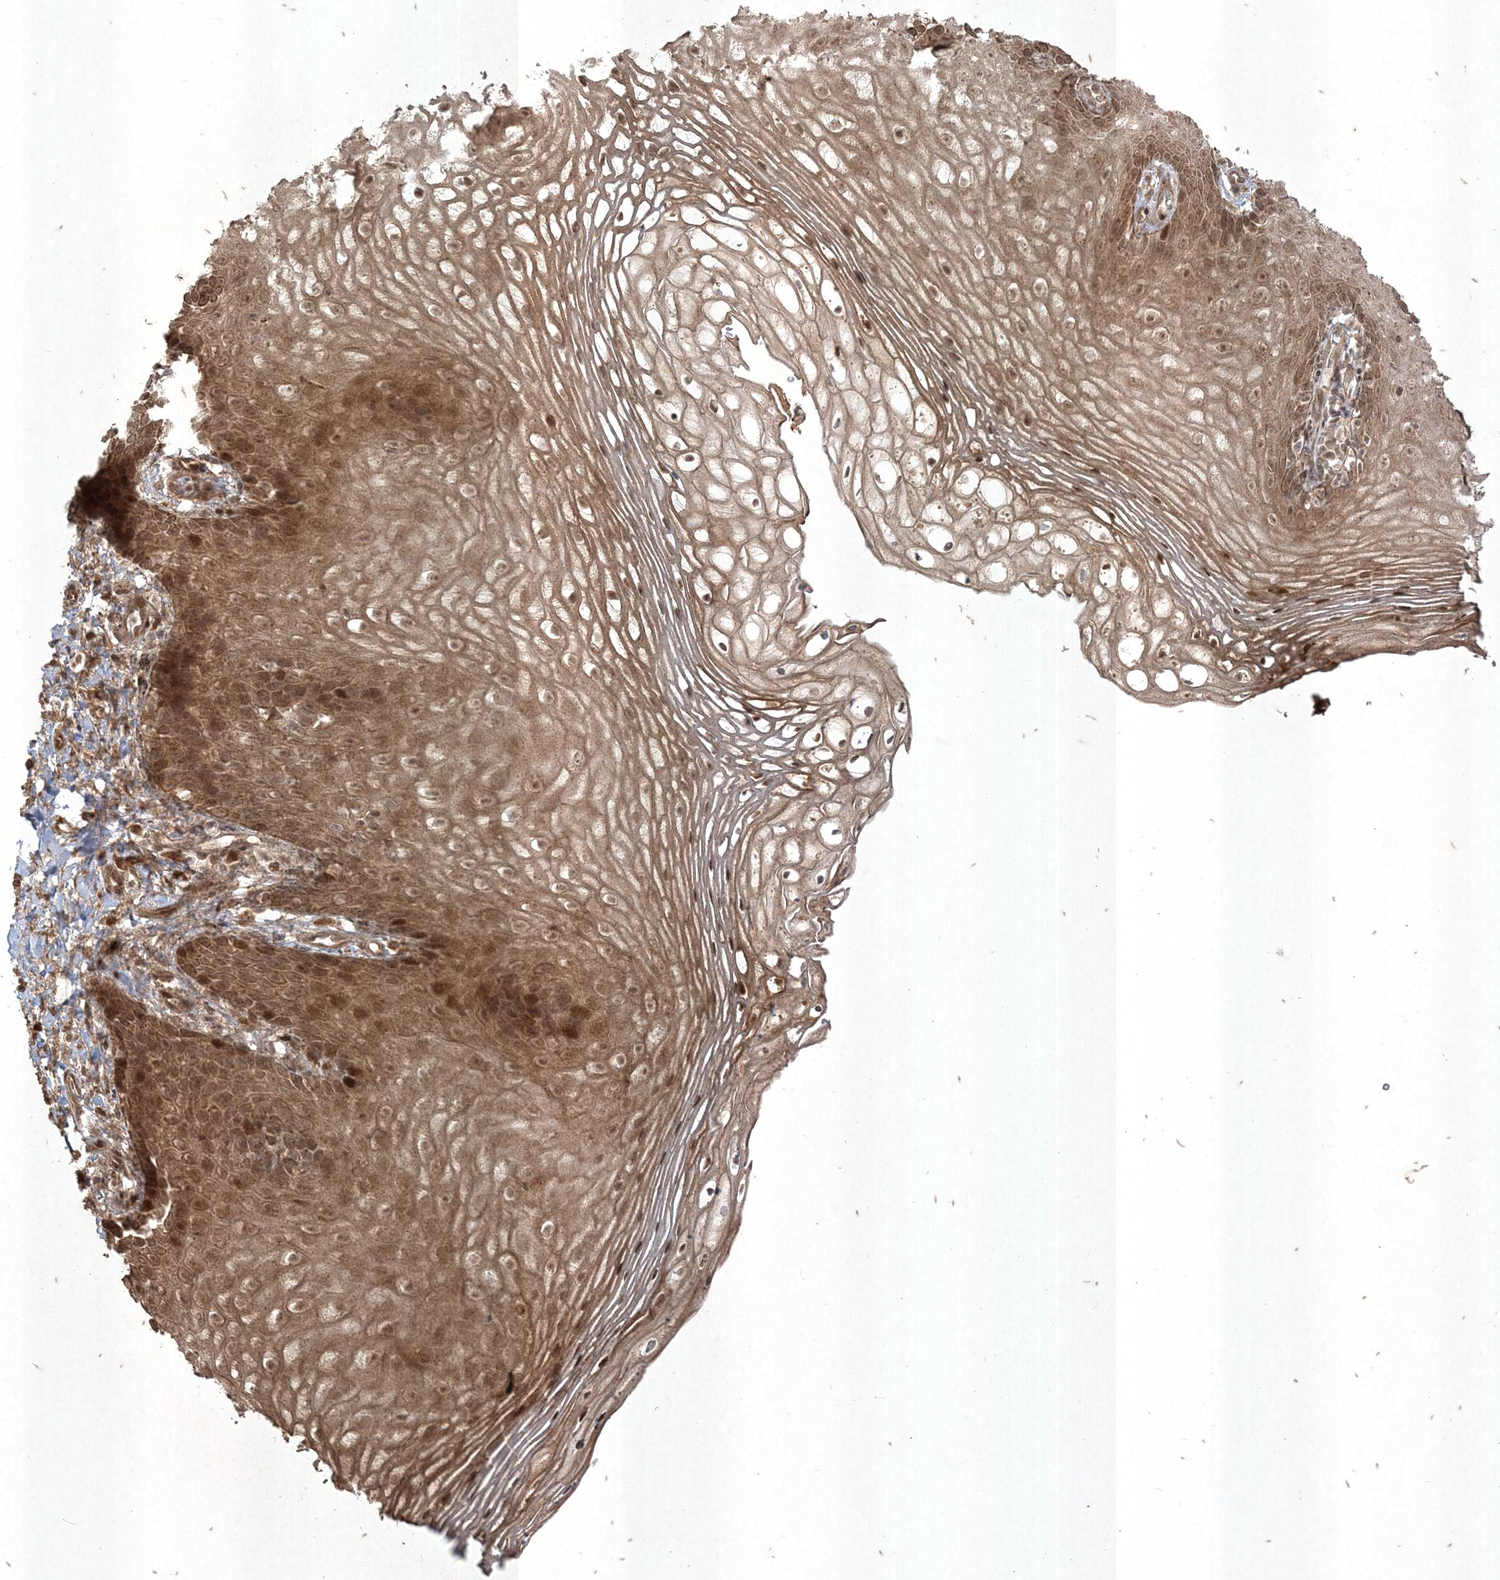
{"staining": {"intensity": "moderate", "quantity": ">75%", "location": "cytoplasmic/membranous,nuclear"}, "tissue": "vagina", "cell_type": "Squamous epithelial cells", "image_type": "normal", "snomed": [{"axis": "morphology", "description": "Normal tissue, NOS"}, {"axis": "topography", "description": "Vagina"}], "caption": "Immunohistochemical staining of normal human vagina demonstrates moderate cytoplasmic/membranous,nuclear protein staining in about >75% of squamous epithelial cells. The staining is performed using DAB (3,3'-diaminobenzidine) brown chromogen to label protein expression. The nuclei are counter-stained blue using hematoxylin.", "gene": "RRAS", "patient": {"sex": "female", "age": 60}}